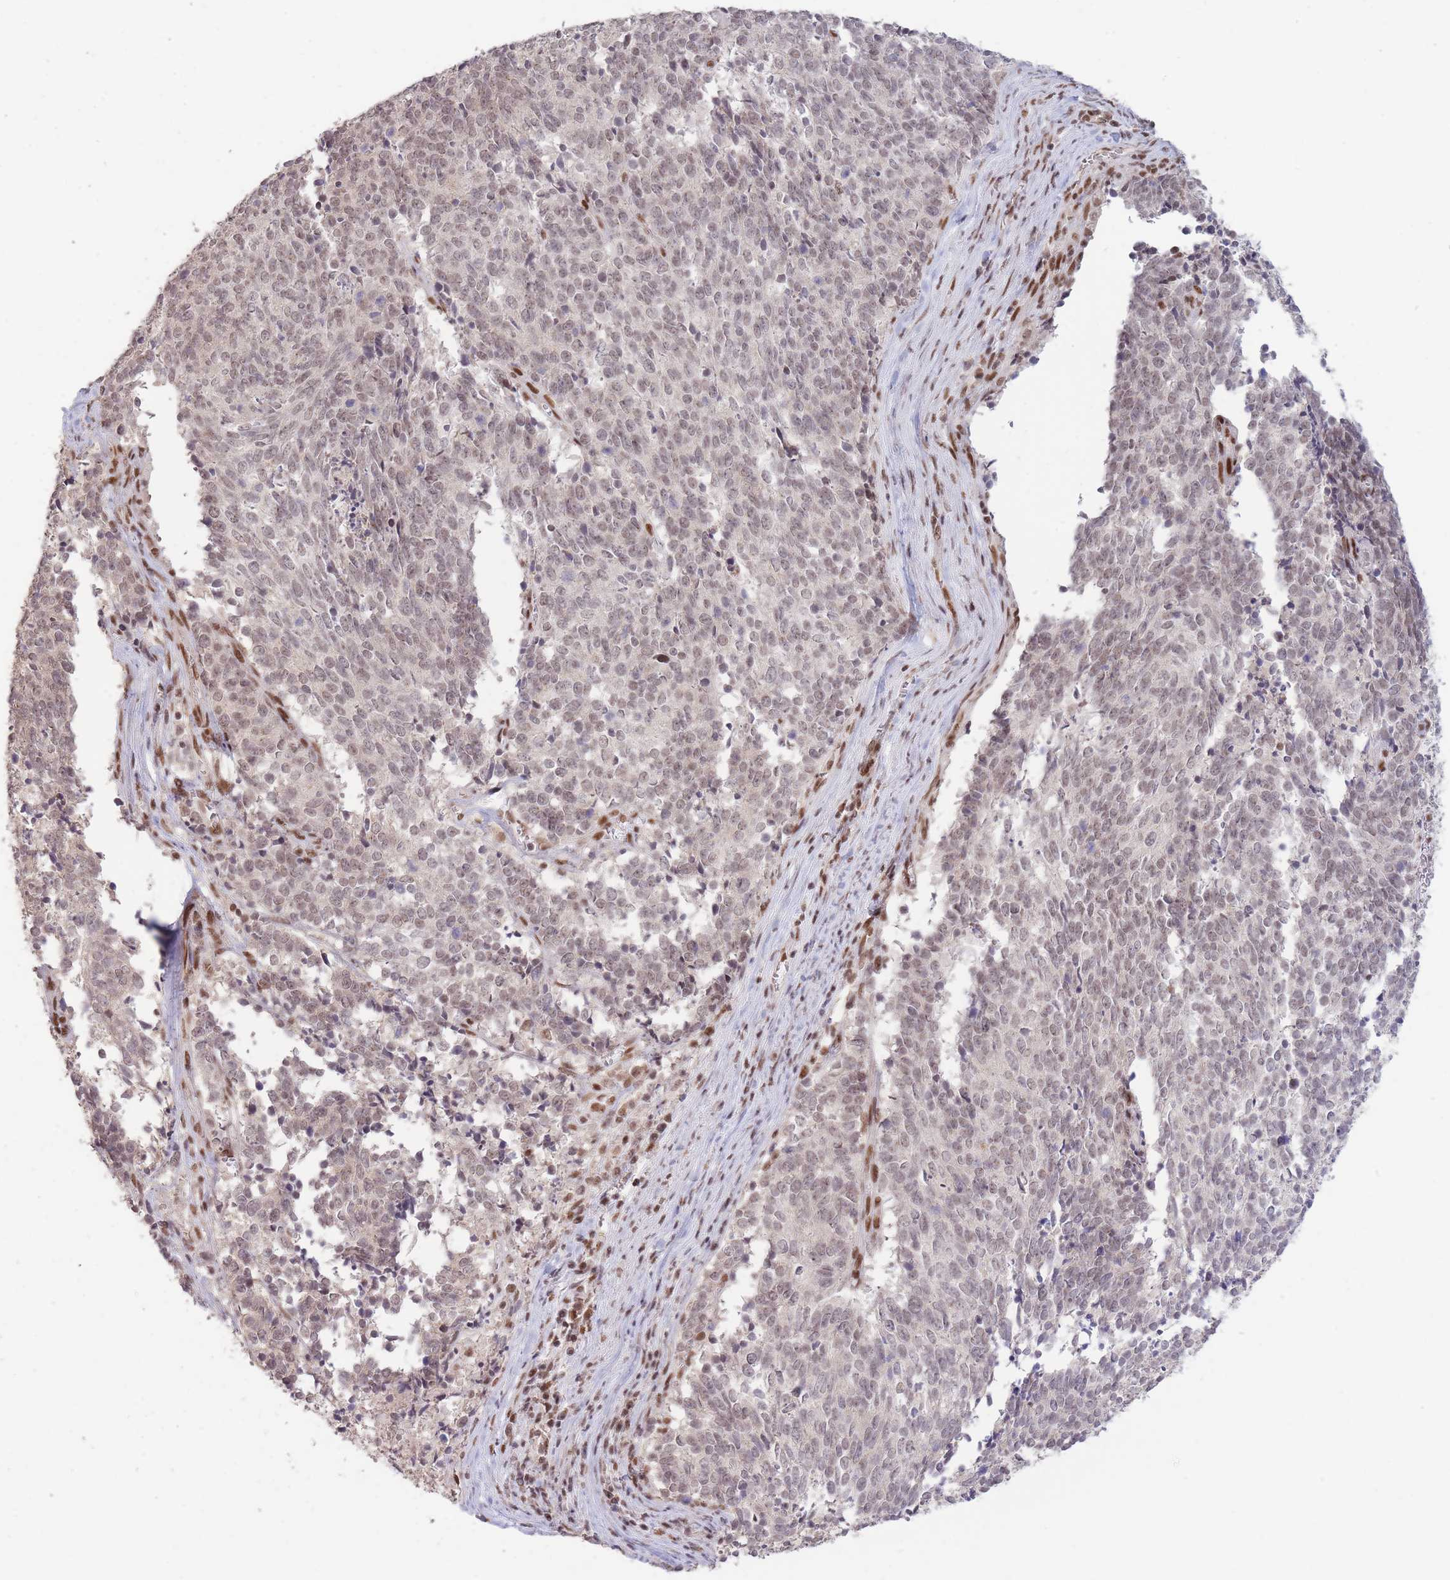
{"staining": {"intensity": "moderate", "quantity": ">75%", "location": "nuclear"}, "tissue": "cervical cancer", "cell_type": "Tumor cells", "image_type": "cancer", "snomed": [{"axis": "morphology", "description": "Squamous cell carcinoma, NOS"}, {"axis": "topography", "description": "Cervix"}], "caption": "This is an image of immunohistochemistry staining of cervical squamous cell carcinoma, which shows moderate expression in the nuclear of tumor cells.", "gene": "CARD8", "patient": {"sex": "female", "age": 29}}